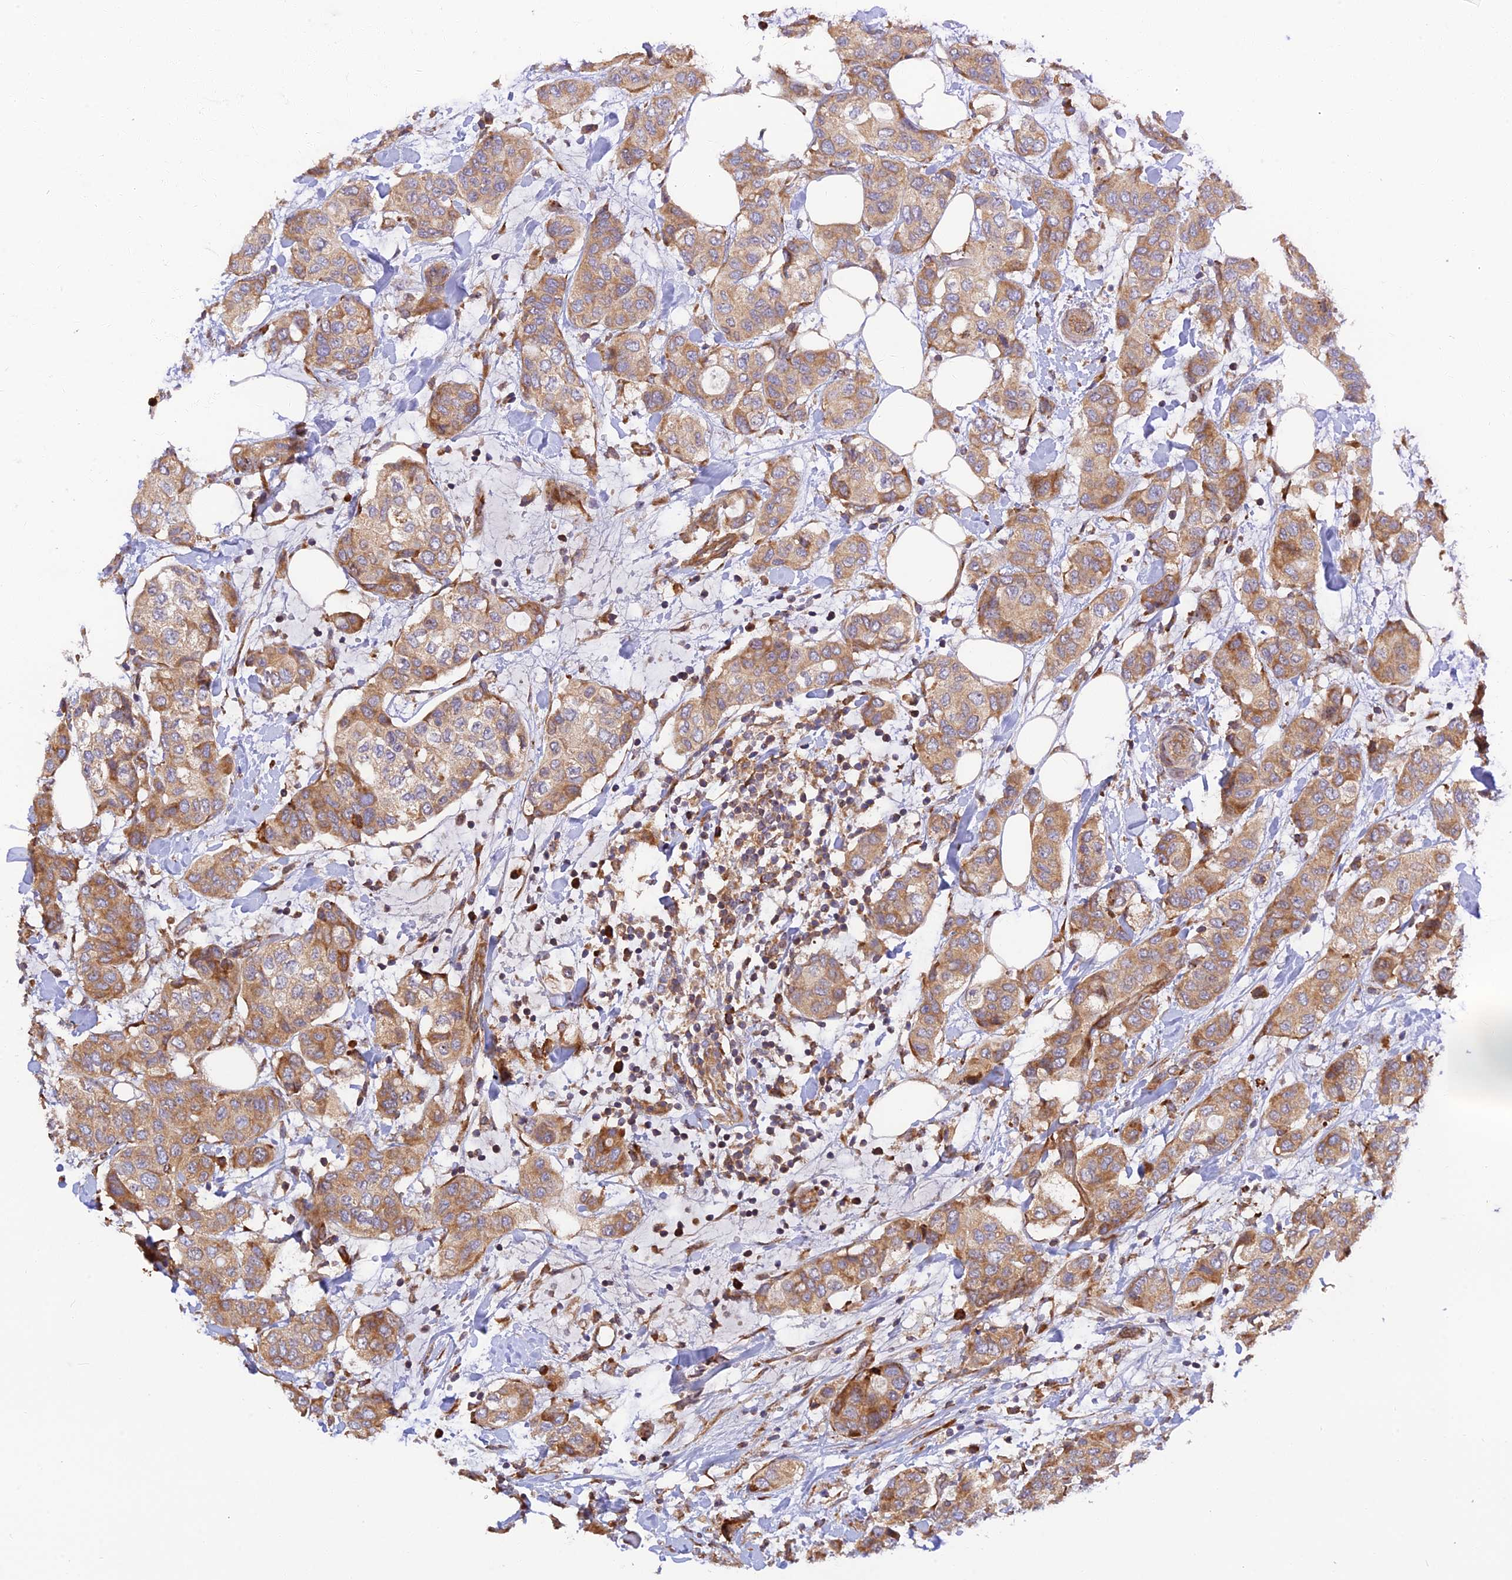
{"staining": {"intensity": "moderate", "quantity": ">75%", "location": "cytoplasmic/membranous"}, "tissue": "breast cancer", "cell_type": "Tumor cells", "image_type": "cancer", "snomed": [{"axis": "morphology", "description": "Lobular carcinoma"}, {"axis": "topography", "description": "Breast"}], "caption": "A photomicrograph of breast lobular carcinoma stained for a protein reveals moderate cytoplasmic/membranous brown staining in tumor cells.", "gene": "RPL5", "patient": {"sex": "female", "age": 51}}